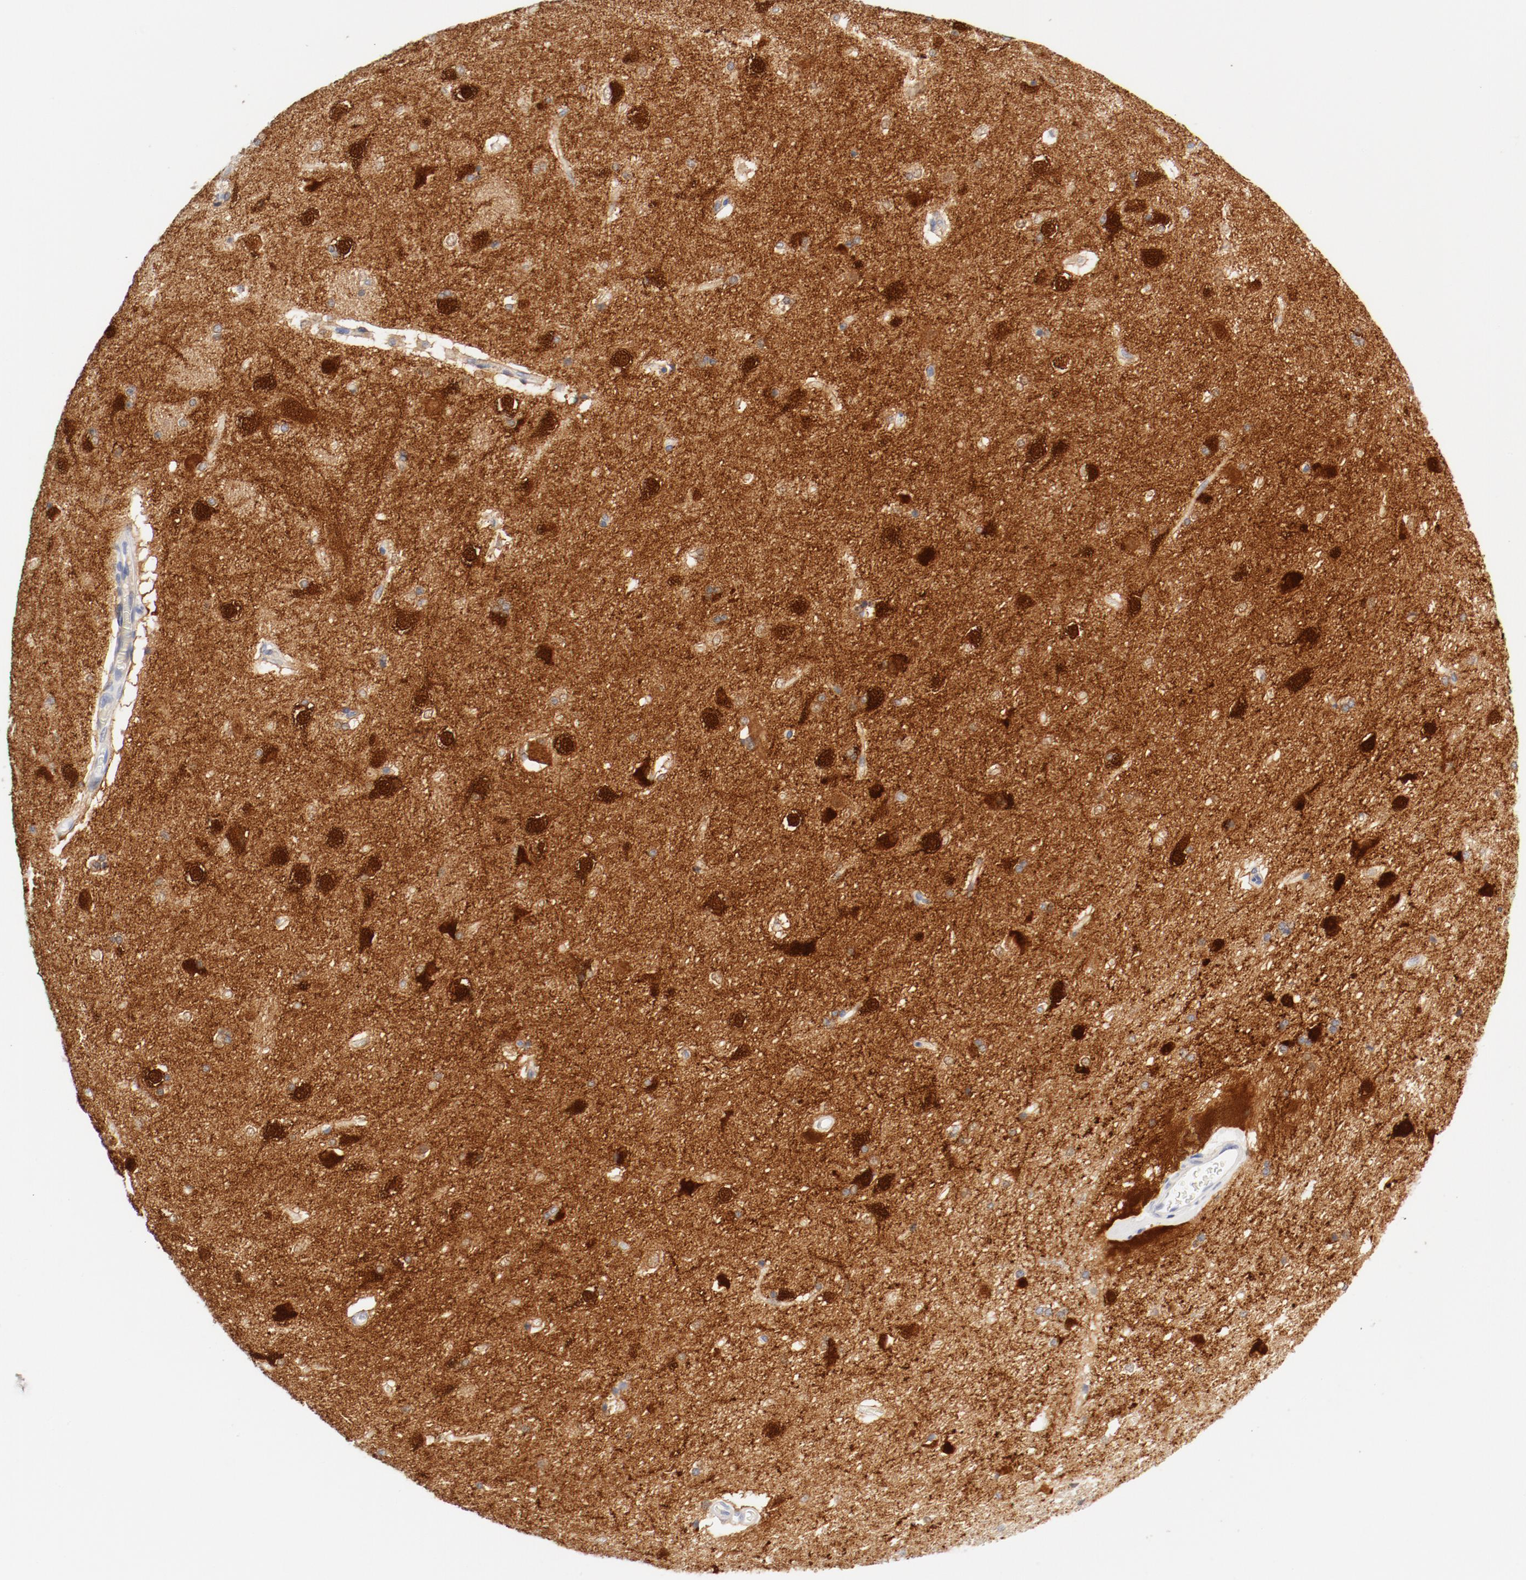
{"staining": {"intensity": "negative", "quantity": "none", "location": "none"}, "tissue": "caudate", "cell_type": "Glial cells", "image_type": "normal", "snomed": [{"axis": "morphology", "description": "Normal tissue, NOS"}, {"axis": "topography", "description": "Lateral ventricle wall"}], "caption": "Immunohistochemistry (IHC) histopathology image of unremarkable human caudate stained for a protein (brown), which displays no expression in glial cells.", "gene": "HOMER1", "patient": {"sex": "female", "age": 19}}